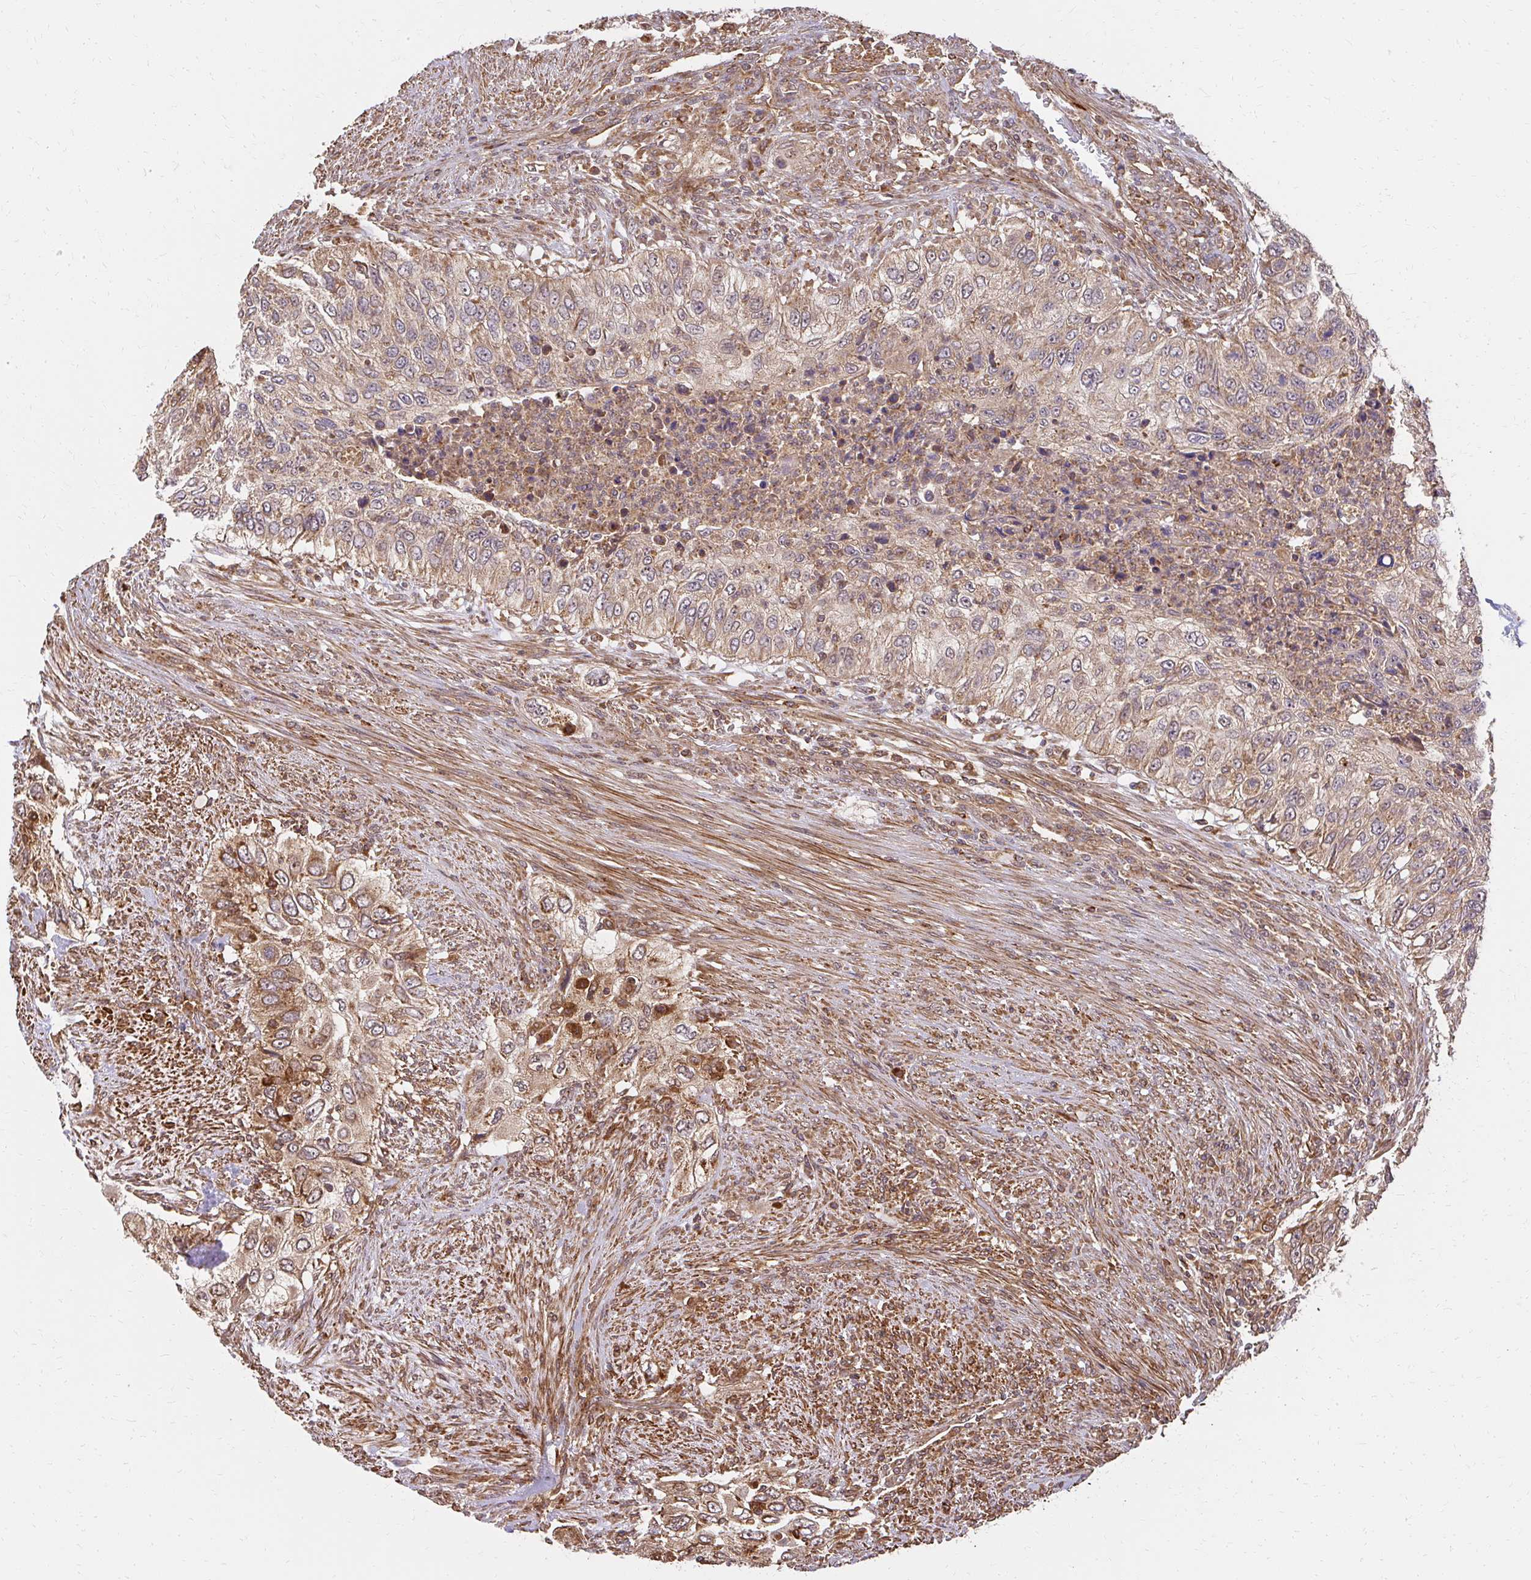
{"staining": {"intensity": "moderate", "quantity": ">75%", "location": "cytoplasmic/membranous"}, "tissue": "urothelial cancer", "cell_type": "Tumor cells", "image_type": "cancer", "snomed": [{"axis": "morphology", "description": "Urothelial carcinoma, High grade"}, {"axis": "topography", "description": "Urinary bladder"}], "caption": "The histopathology image demonstrates a brown stain indicating the presence of a protein in the cytoplasmic/membranous of tumor cells in urothelial cancer.", "gene": "GNS", "patient": {"sex": "female", "age": 60}}